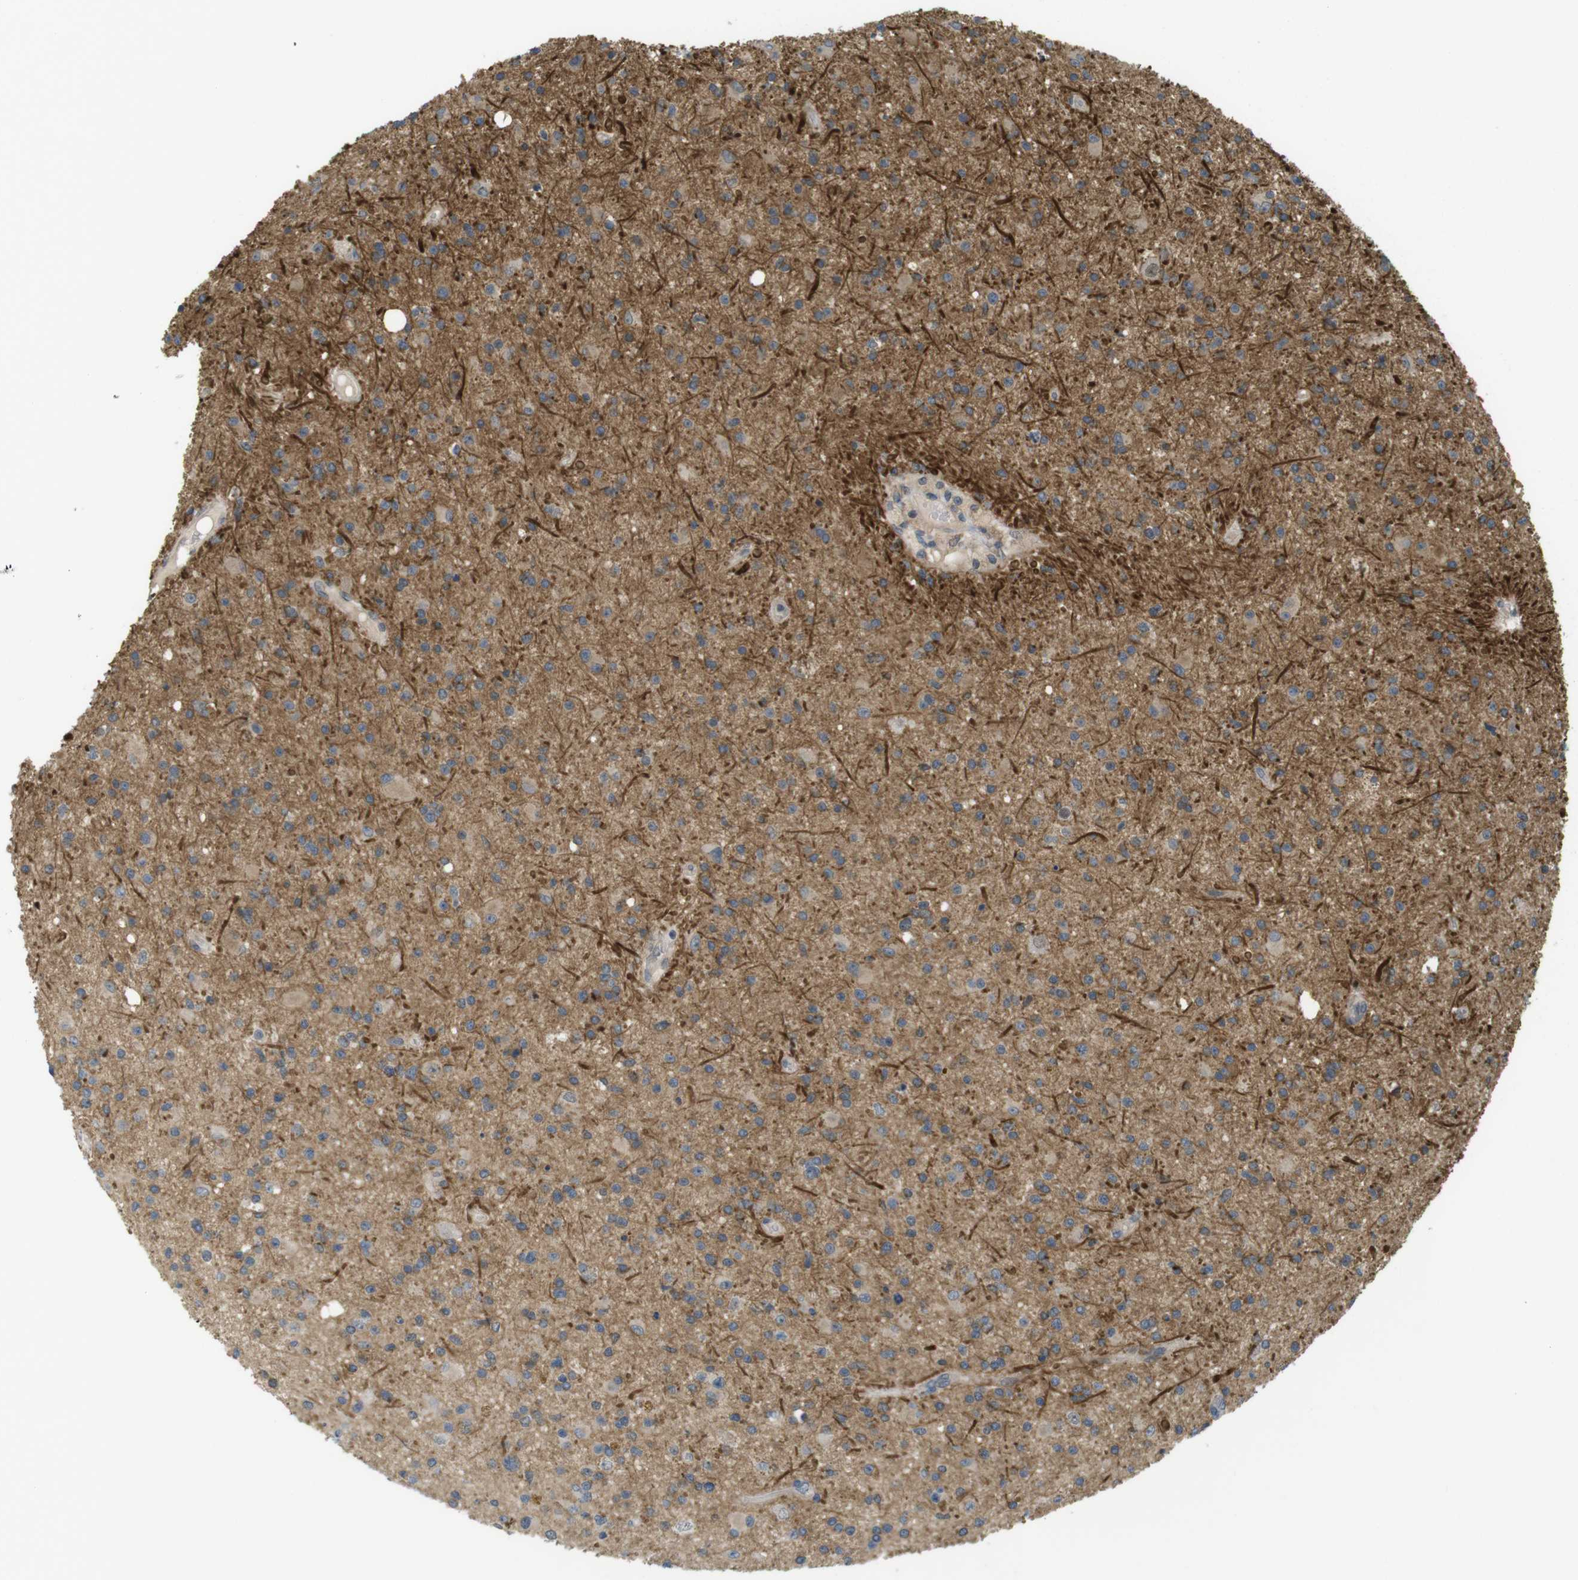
{"staining": {"intensity": "negative", "quantity": "none", "location": "none"}, "tissue": "glioma", "cell_type": "Tumor cells", "image_type": "cancer", "snomed": [{"axis": "morphology", "description": "Glioma, malignant, High grade"}, {"axis": "topography", "description": "Brain"}], "caption": "DAB (3,3'-diaminobenzidine) immunohistochemical staining of high-grade glioma (malignant) exhibits no significant positivity in tumor cells.", "gene": "RNF130", "patient": {"sex": "male", "age": 33}}